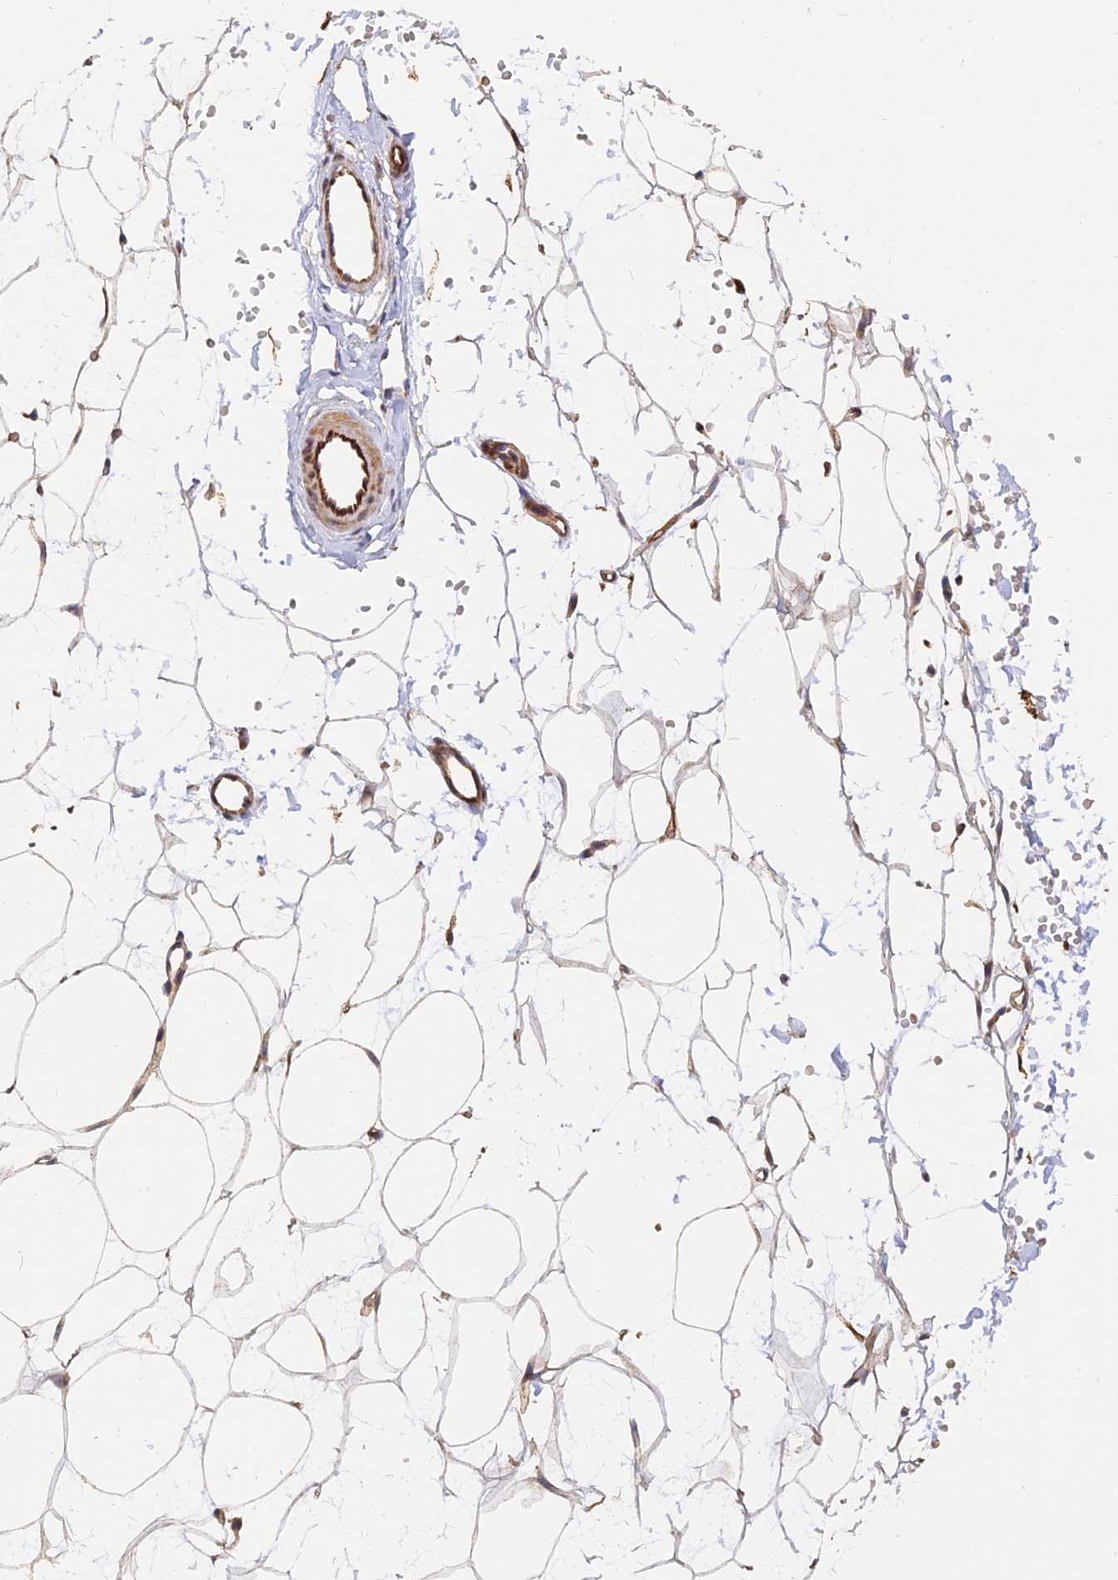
{"staining": {"intensity": "weak", "quantity": ">75%", "location": "cytoplasmic/membranous"}, "tissue": "adipose tissue", "cell_type": "Adipocytes", "image_type": "normal", "snomed": [{"axis": "morphology", "description": "Normal tissue, NOS"}, {"axis": "topography", "description": "Breast"}], "caption": "Weak cytoplasmic/membranous expression is seen in approximately >75% of adipocytes in benign adipose tissue. (brown staining indicates protein expression, while blue staining denotes nuclei).", "gene": "WDR41", "patient": {"sex": "female", "age": 23}}